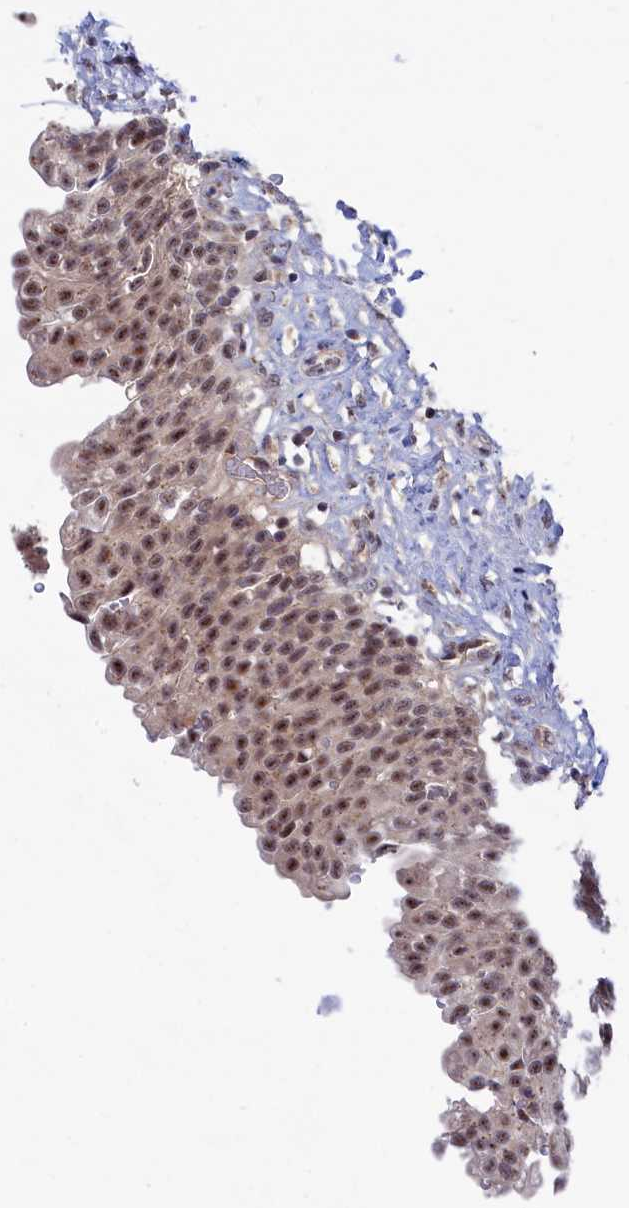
{"staining": {"intensity": "moderate", "quantity": ">75%", "location": "nuclear"}, "tissue": "urinary bladder", "cell_type": "Urothelial cells", "image_type": "normal", "snomed": [{"axis": "morphology", "description": "Urothelial carcinoma, High grade"}, {"axis": "topography", "description": "Urinary bladder"}], "caption": "The micrograph displays staining of unremarkable urinary bladder, revealing moderate nuclear protein staining (brown color) within urothelial cells. (brown staining indicates protein expression, while blue staining denotes nuclei).", "gene": "TAB1", "patient": {"sex": "male", "age": 46}}